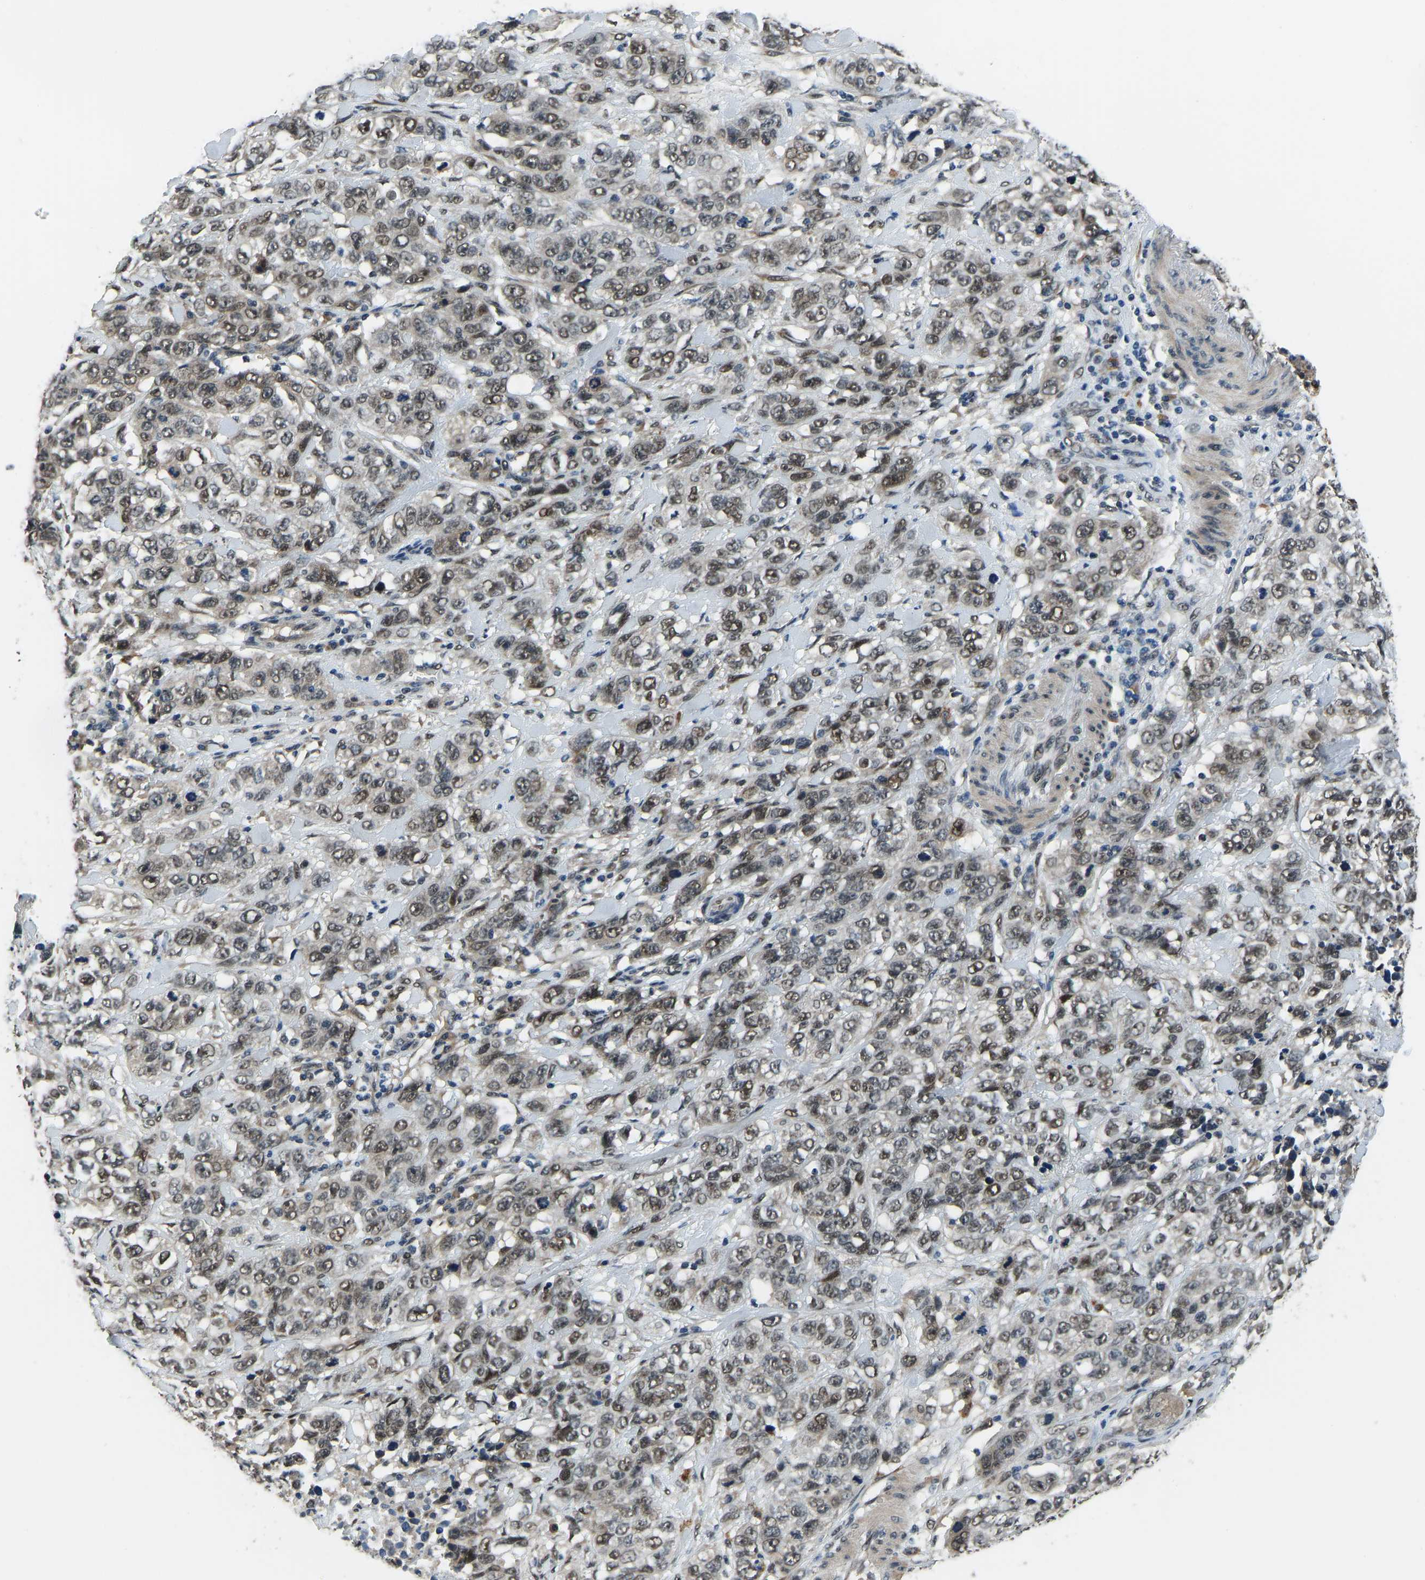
{"staining": {"intensity": "weak", "quantity": ">75%", "location": "nuclear"}, "tissue": "stomach cancer", "cell_type": "Tumor cells", "image_type": "cancer", "snomed": [{"axis": "morphology", "description": "Adenocarcinoma, NOS"}, {"axis": "topography", "description": "Stomach"}], "caption": "Weak nuclear protein expression is seen in about >75% of tumor cells in stomach adenocarcinoma.", "gene": "FOS", "patient": {"sex": "male", "age": 48}}